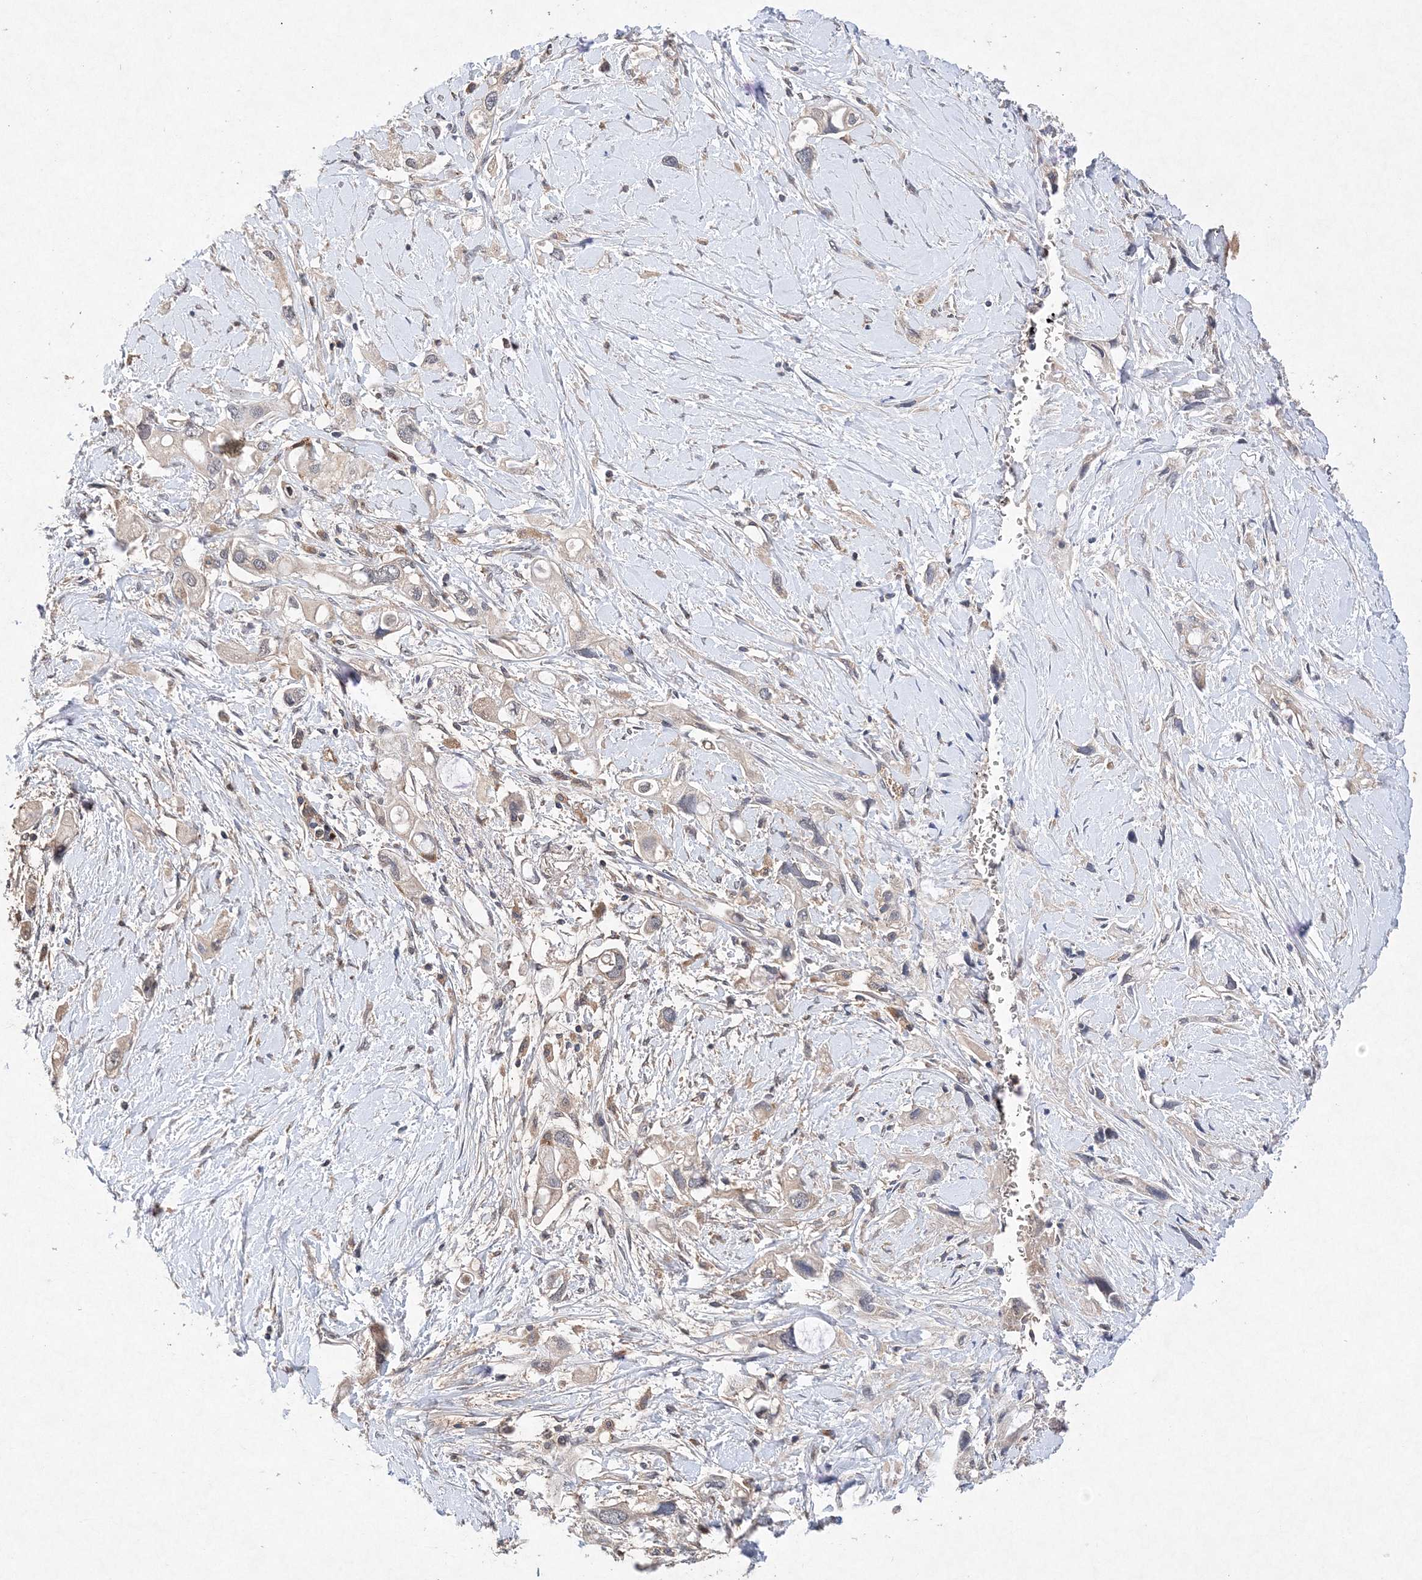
{"staining": {"intensity": "negative", "quantity": "none", "location": "none"}, "tissue": "pancreatic cancer", "cell_type": "Tumor cells", "image_type": "cancer", "snomed": [{"axis": "morphology", "description": "Adenocarcinoma, NOS"}, {"axis": "topography", "description": "Pancreas"}], "caption": "Micrograph shows no significant protein expression in tumor cells of pancreatic adenocarcinoma.", "gene": "PROSER1", "patient": {"sex": "female", "age": 56}}